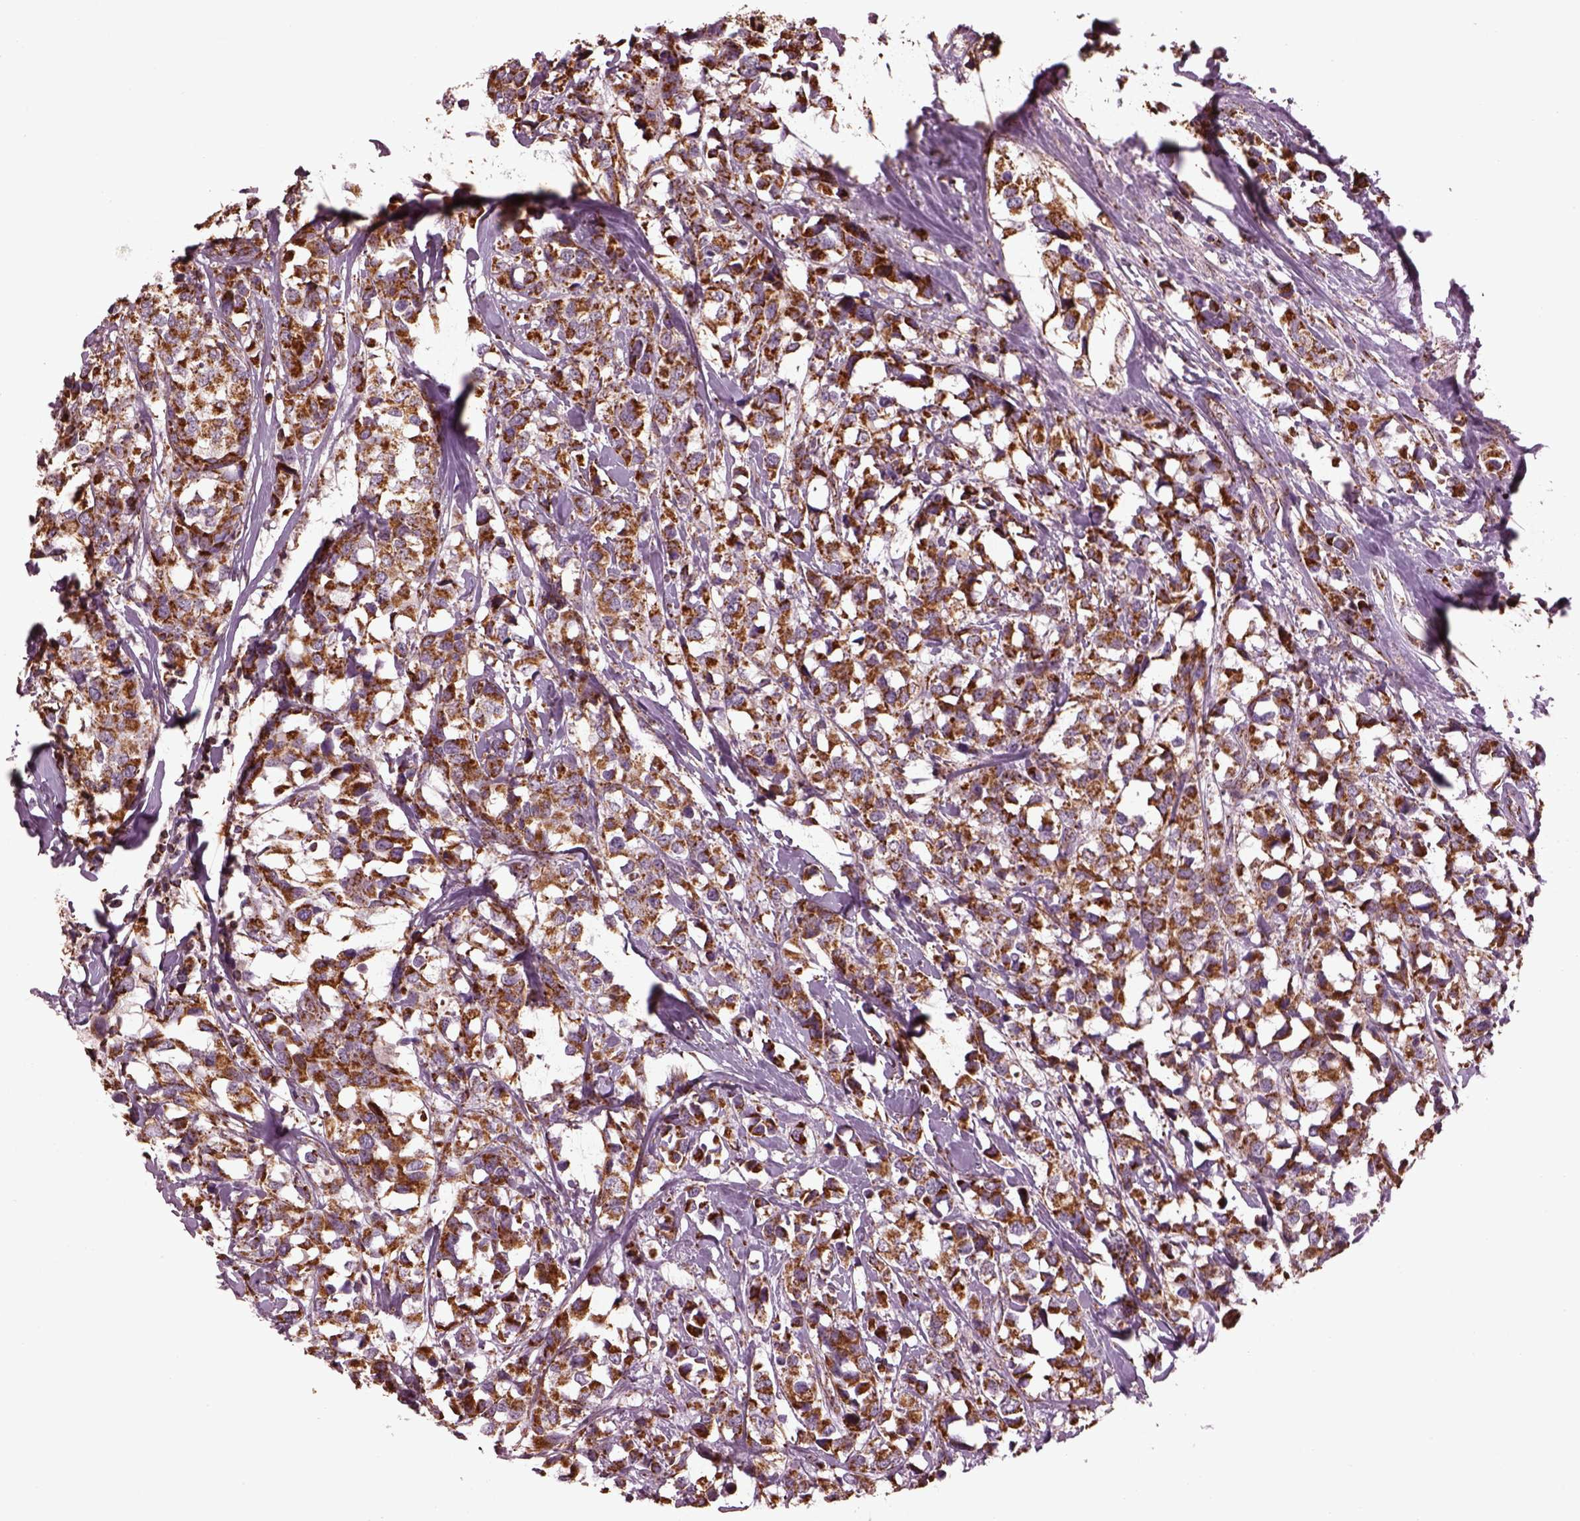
{"staining": {"intensity": "moderate", "quantity": ">75%", "location": "cytoplasmic/membranous"}, "tissue": "breast cancer", "cell_type": "Tumor cells", "image_type": "cancer", "snomed": [{"axis": "morphology", "description": "Lobular carcinoma"}, {"axis": "topography", "description": "Breast"}], "caption": "An IHC micrograph of neoplastic tissue is shown. Protein staining in brown highlights moderate cytoplasmic/membranous positivity in lobular carcinoma (breast) within tumor cells.", "gene": "TMEM254", "patient": {"sex": "female", "age": 59}}